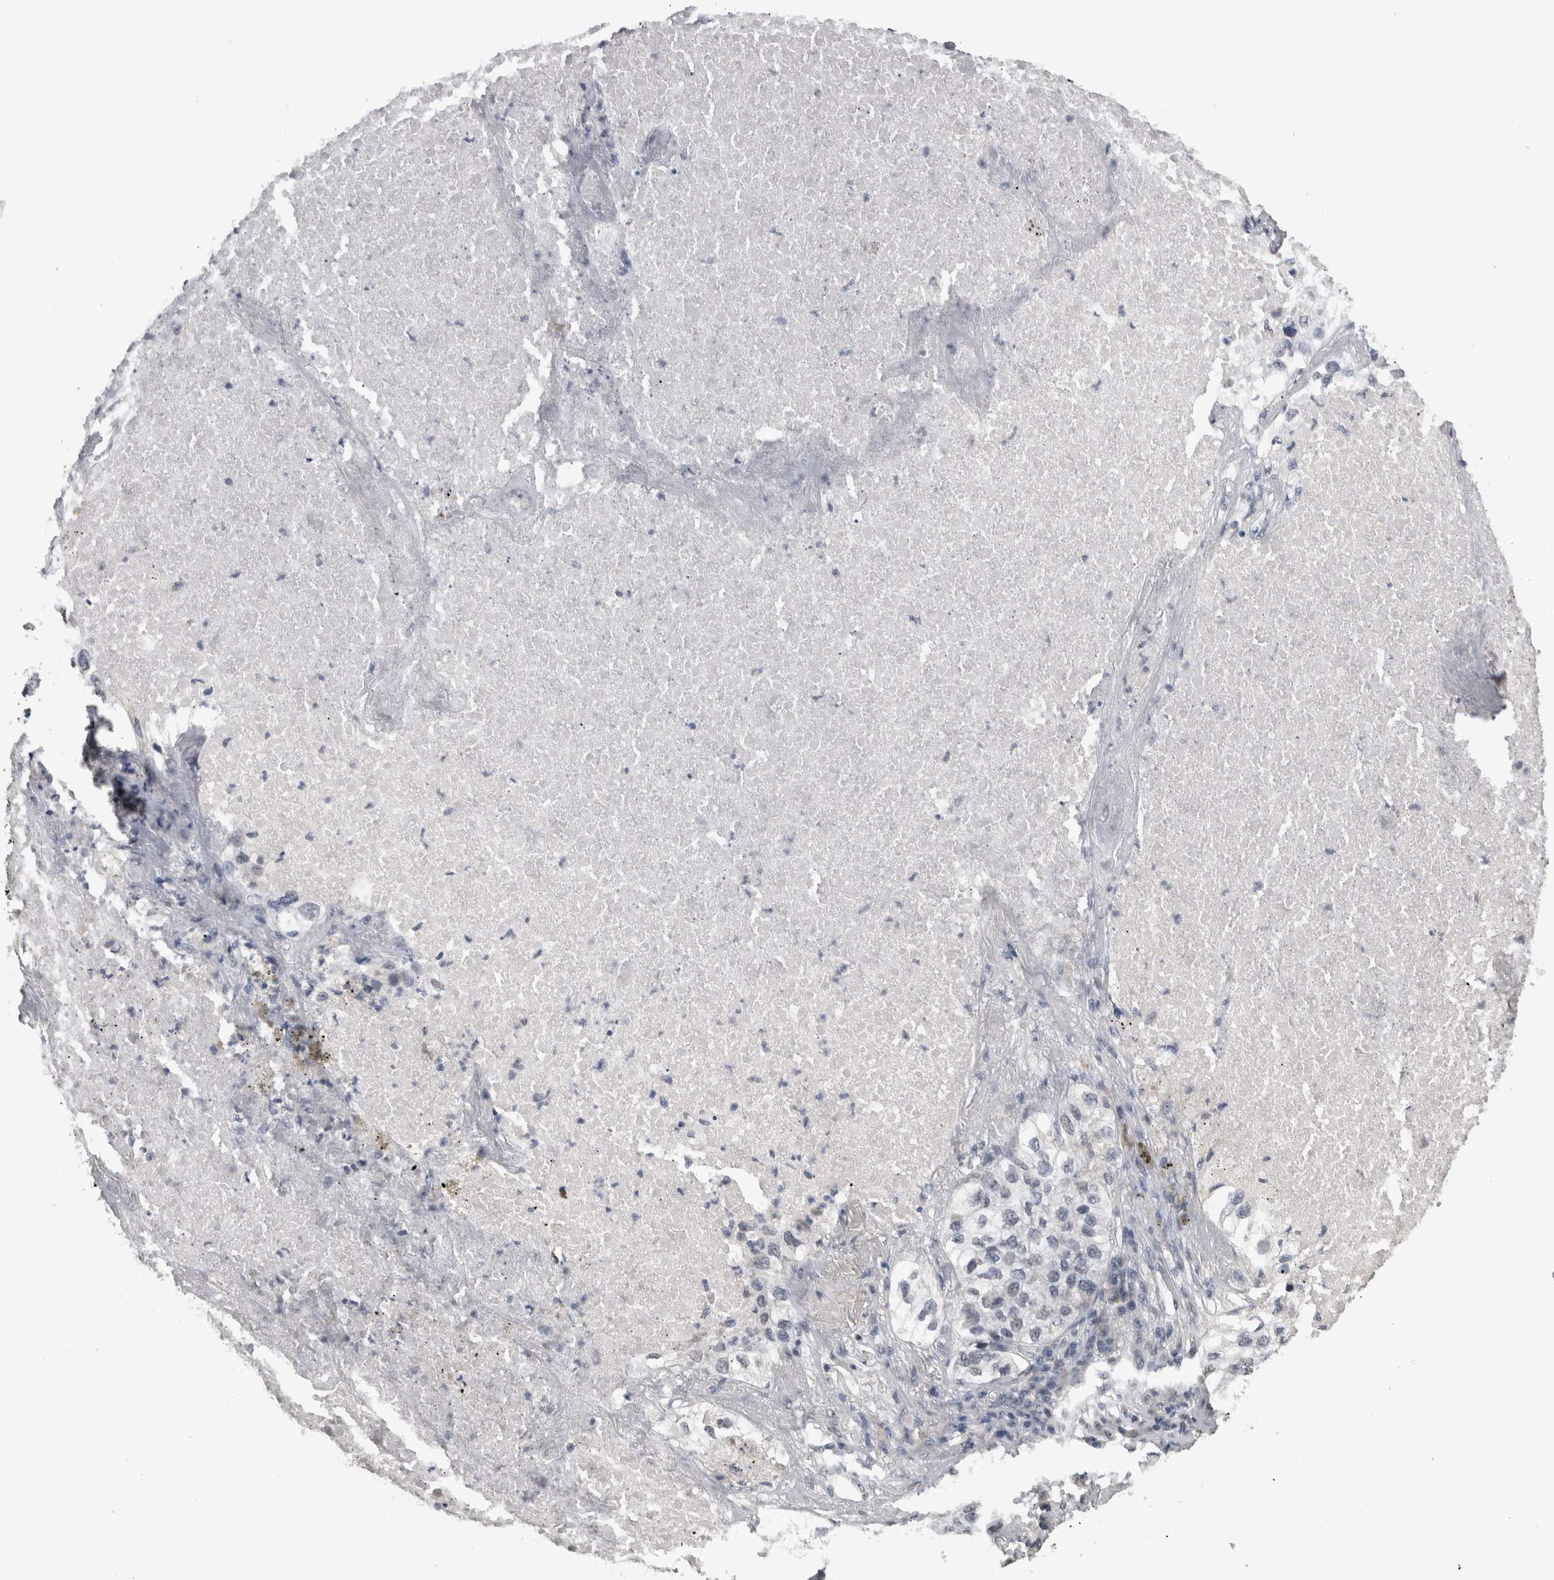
{"staining": {"intensity": "negative", "quantity": "none", "location": "none"}, "tissue": "lung cancer", "cell_type": "Tumor cells", "image_type": "cancer", "snomed": [{"axis": "morphology", "description": "Adenocarcinoma, NOS"}, {"axis": "topography", "description": "Lung"}], "caption": "Immunohistochemical staining of adenocarcinoma (lung) shows no significant positivity in tumor cells.", "gene": "PAX5", "patient": {"sex": "male", "age": 63}}